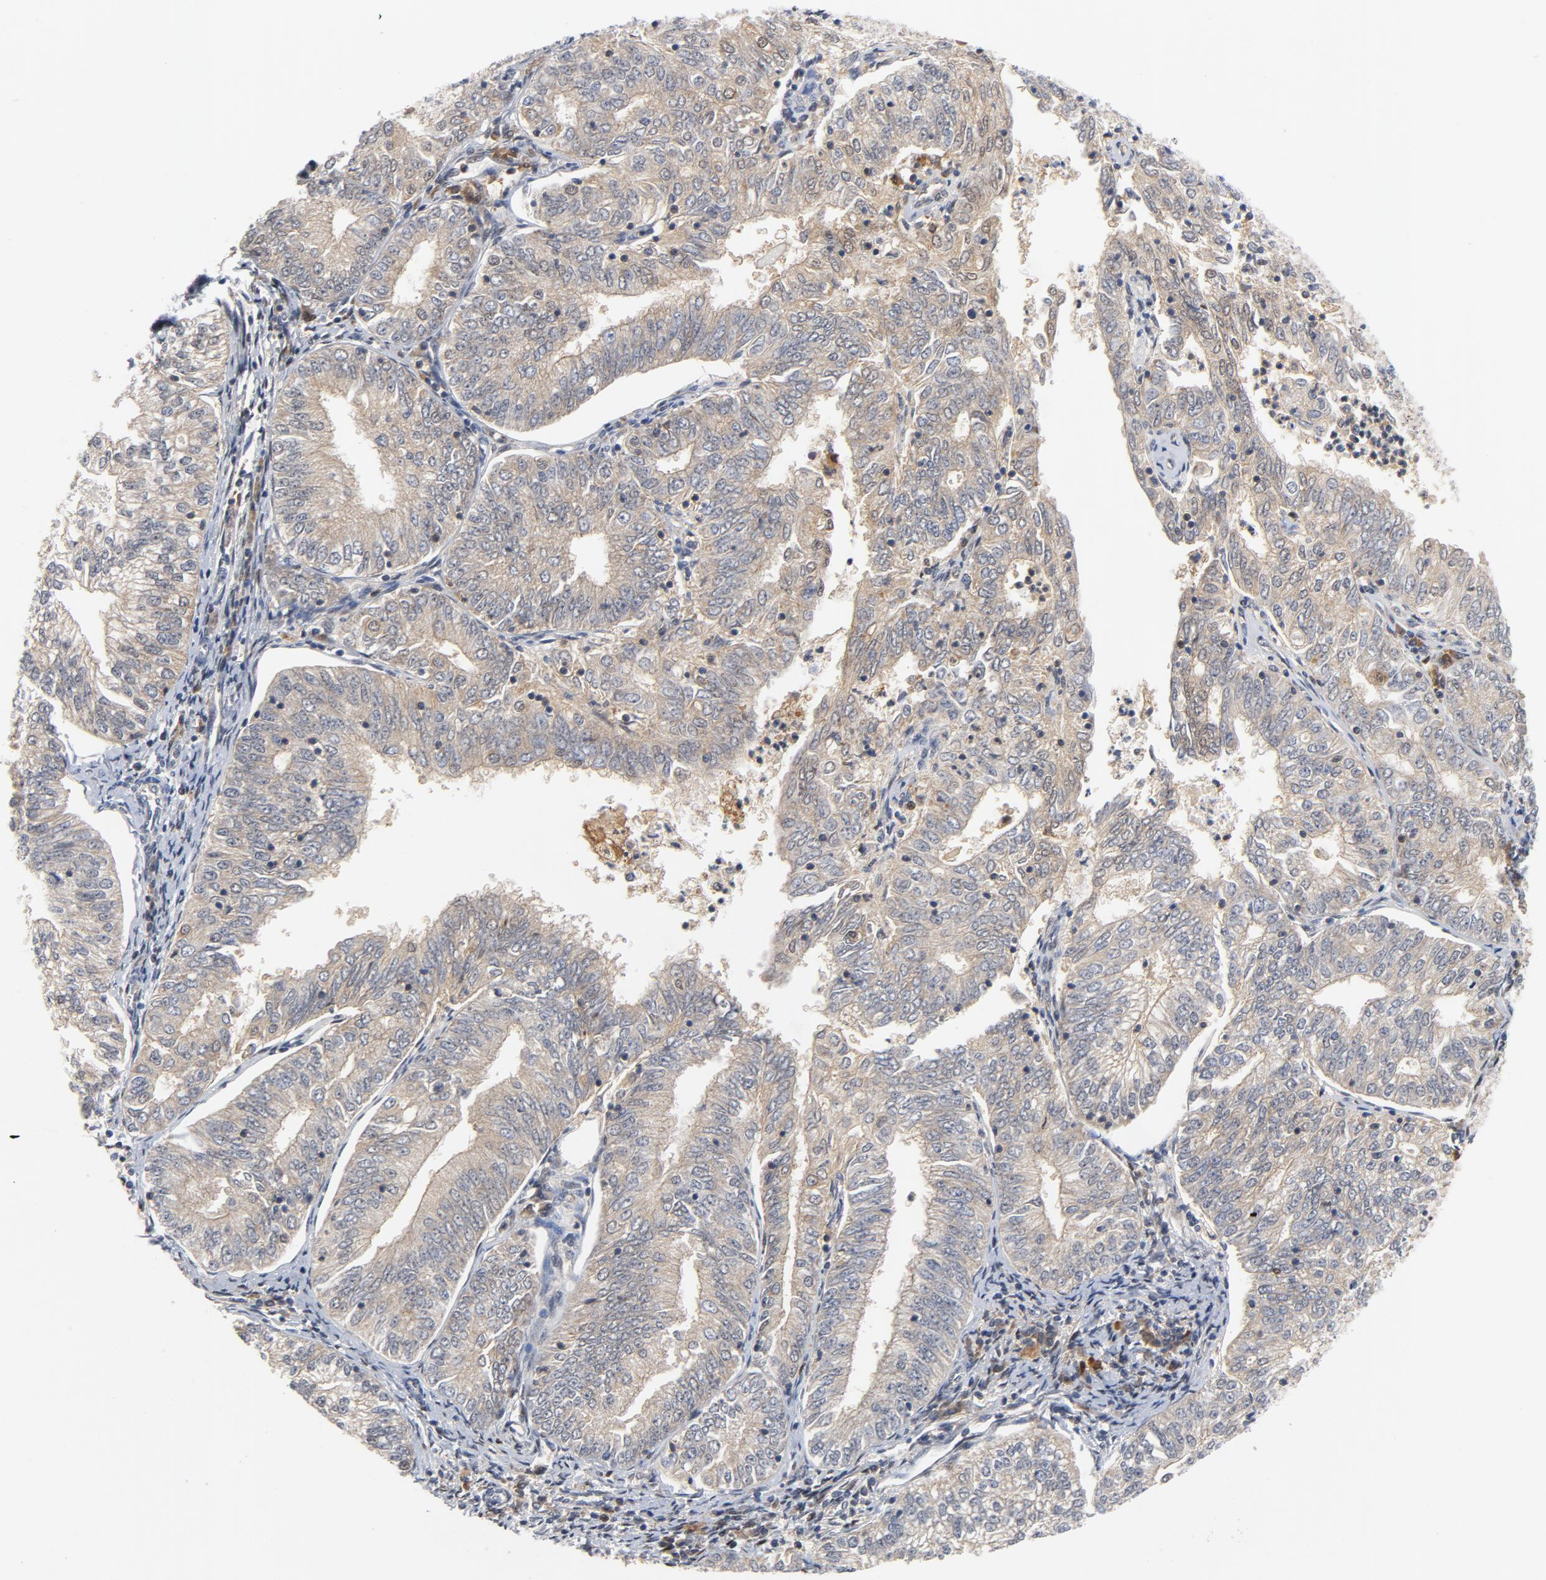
{"staining": {"intensity": "weak", "quantity": ">75%", "location": "cytoplasmic/membranous"}, "tissue": "endometrial cancer", "cell_type": "Tumor cells", "image_type": "cancer", "snomed": [{"axis": "morphology", "description": "Adenocarcinoma, NOS"}, {"axis": "topography", "description": "Endometrium"}], "caption": "This is a micrograph of immunohistochemistry (IHC) staining of endometrial cancer, which shows weak positivity in the cytoplasmic/membranous of tumor cells.", "gene": "RAPGEF4", "patient": {"sex": "female", "age": 69}}